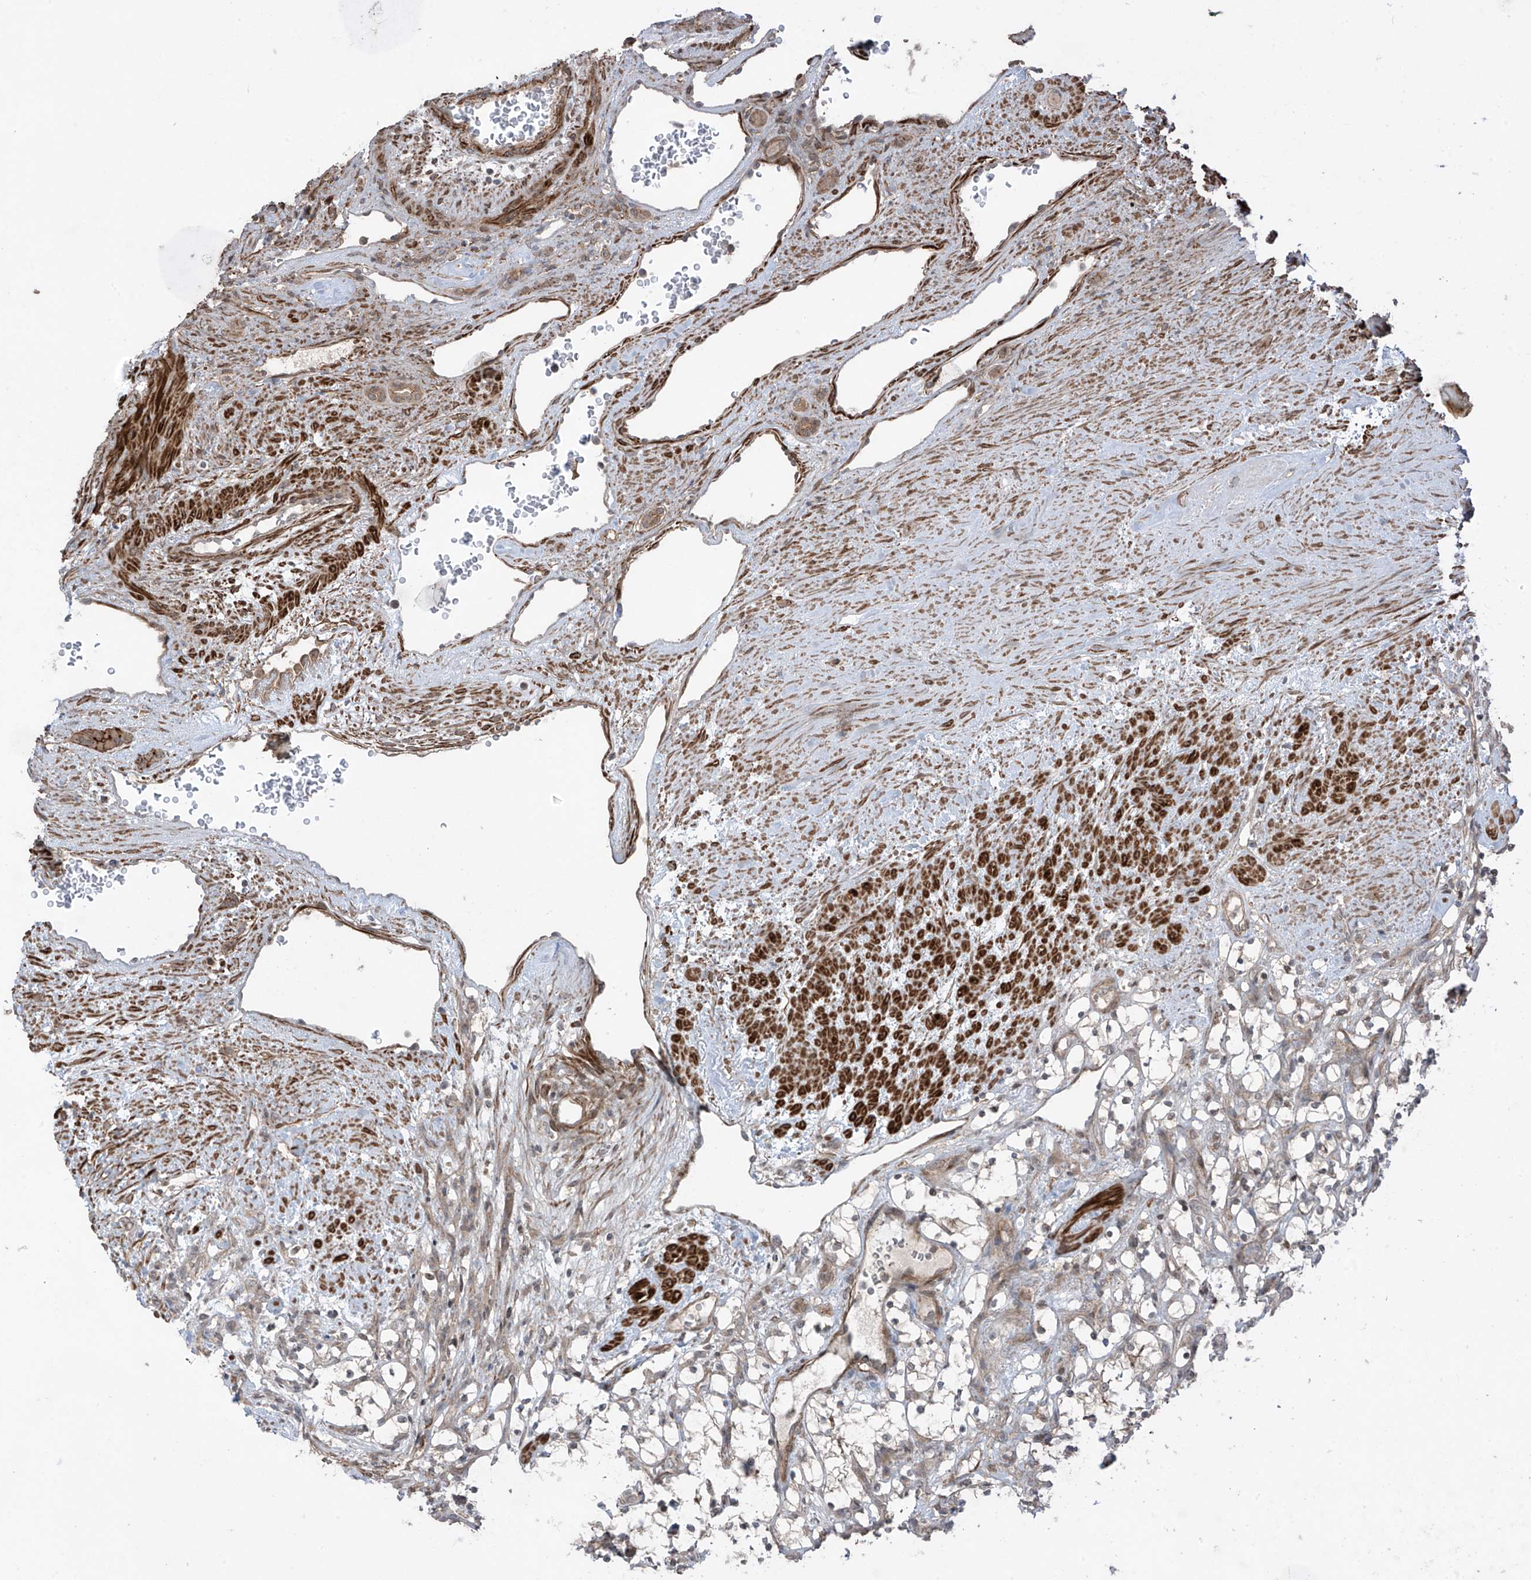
{"staining": {"intensity": "negative", "quantity": "none", "location": "none"}, "tissue": "renal cancer", "cell_type": "Tumor cells", "image_type": "cancer", "snomed": [{"axis": "morphology", "description": "Adenocarcinoma, NOS"}, {"axis": "topography", "description": "Kidney"}], "caption": "This image is of renal cancer (adenocarcinoma) stained with IHC to label a protein in brown with the nuclei are counter-stained blue. There is no expression in tumor cells. (Stains: DAB (3,3'-diaminobenzidine) immunohistochemistry with hematoxylin counter stain, Microscopy: brightfield microscopy at high magnification).", "gene": "LRRC74A", "patient": {"sex": "female", "age": 69}}